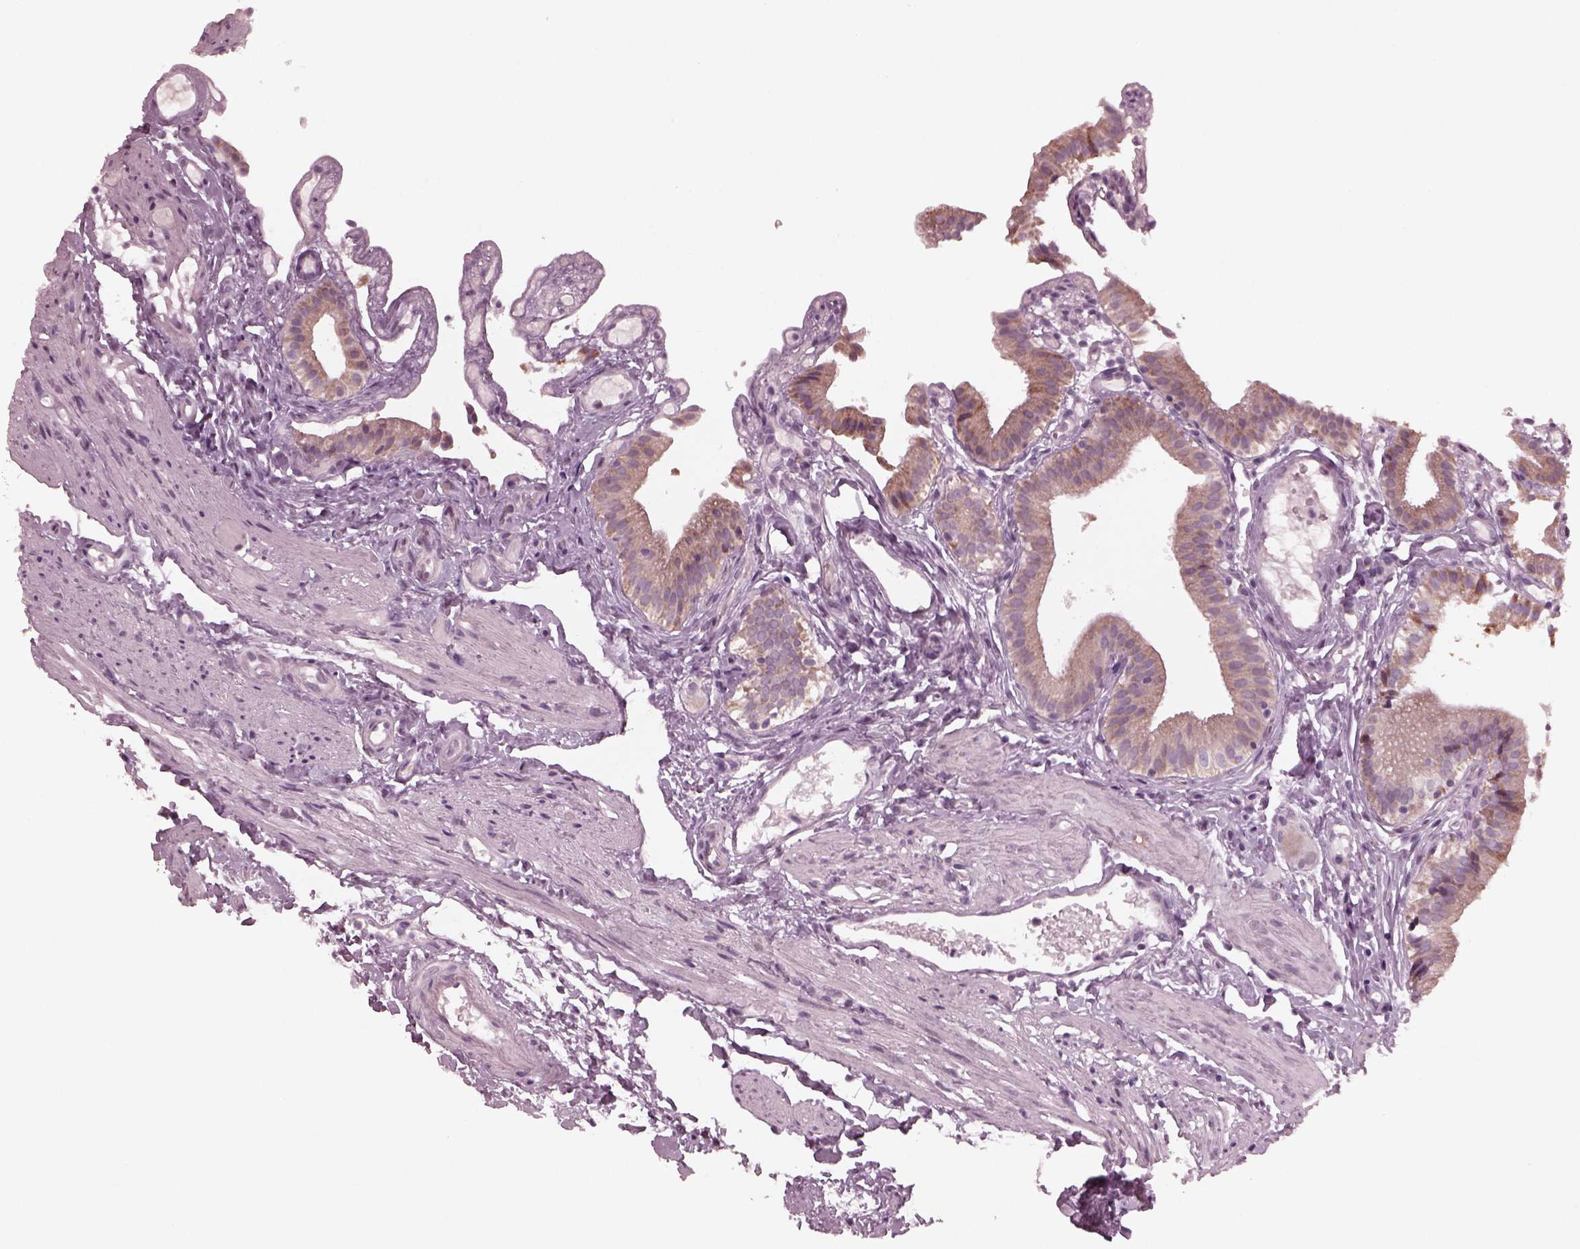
{"staining": {"intensity": "weak", "quantity": "25%-75%", "location": "cytoplasmic/membranous"}, "tissue": "gallbladder", "cell_type": "Glandular cells", "image_type": "normal", "snomed": [{"axis": "morphology", "description": "Normal tissue, NOS"}, {"axis": "topography", "description": "Gallbladder"}], "caption": "Gallbladder was stained to show a protein in brown. There is low levels of weak cytoplasmic/membranous expression in about 25%-75% of glandular cells.", "gene": "CELSR3", "patient": {"sex": "female", "age": 47}}